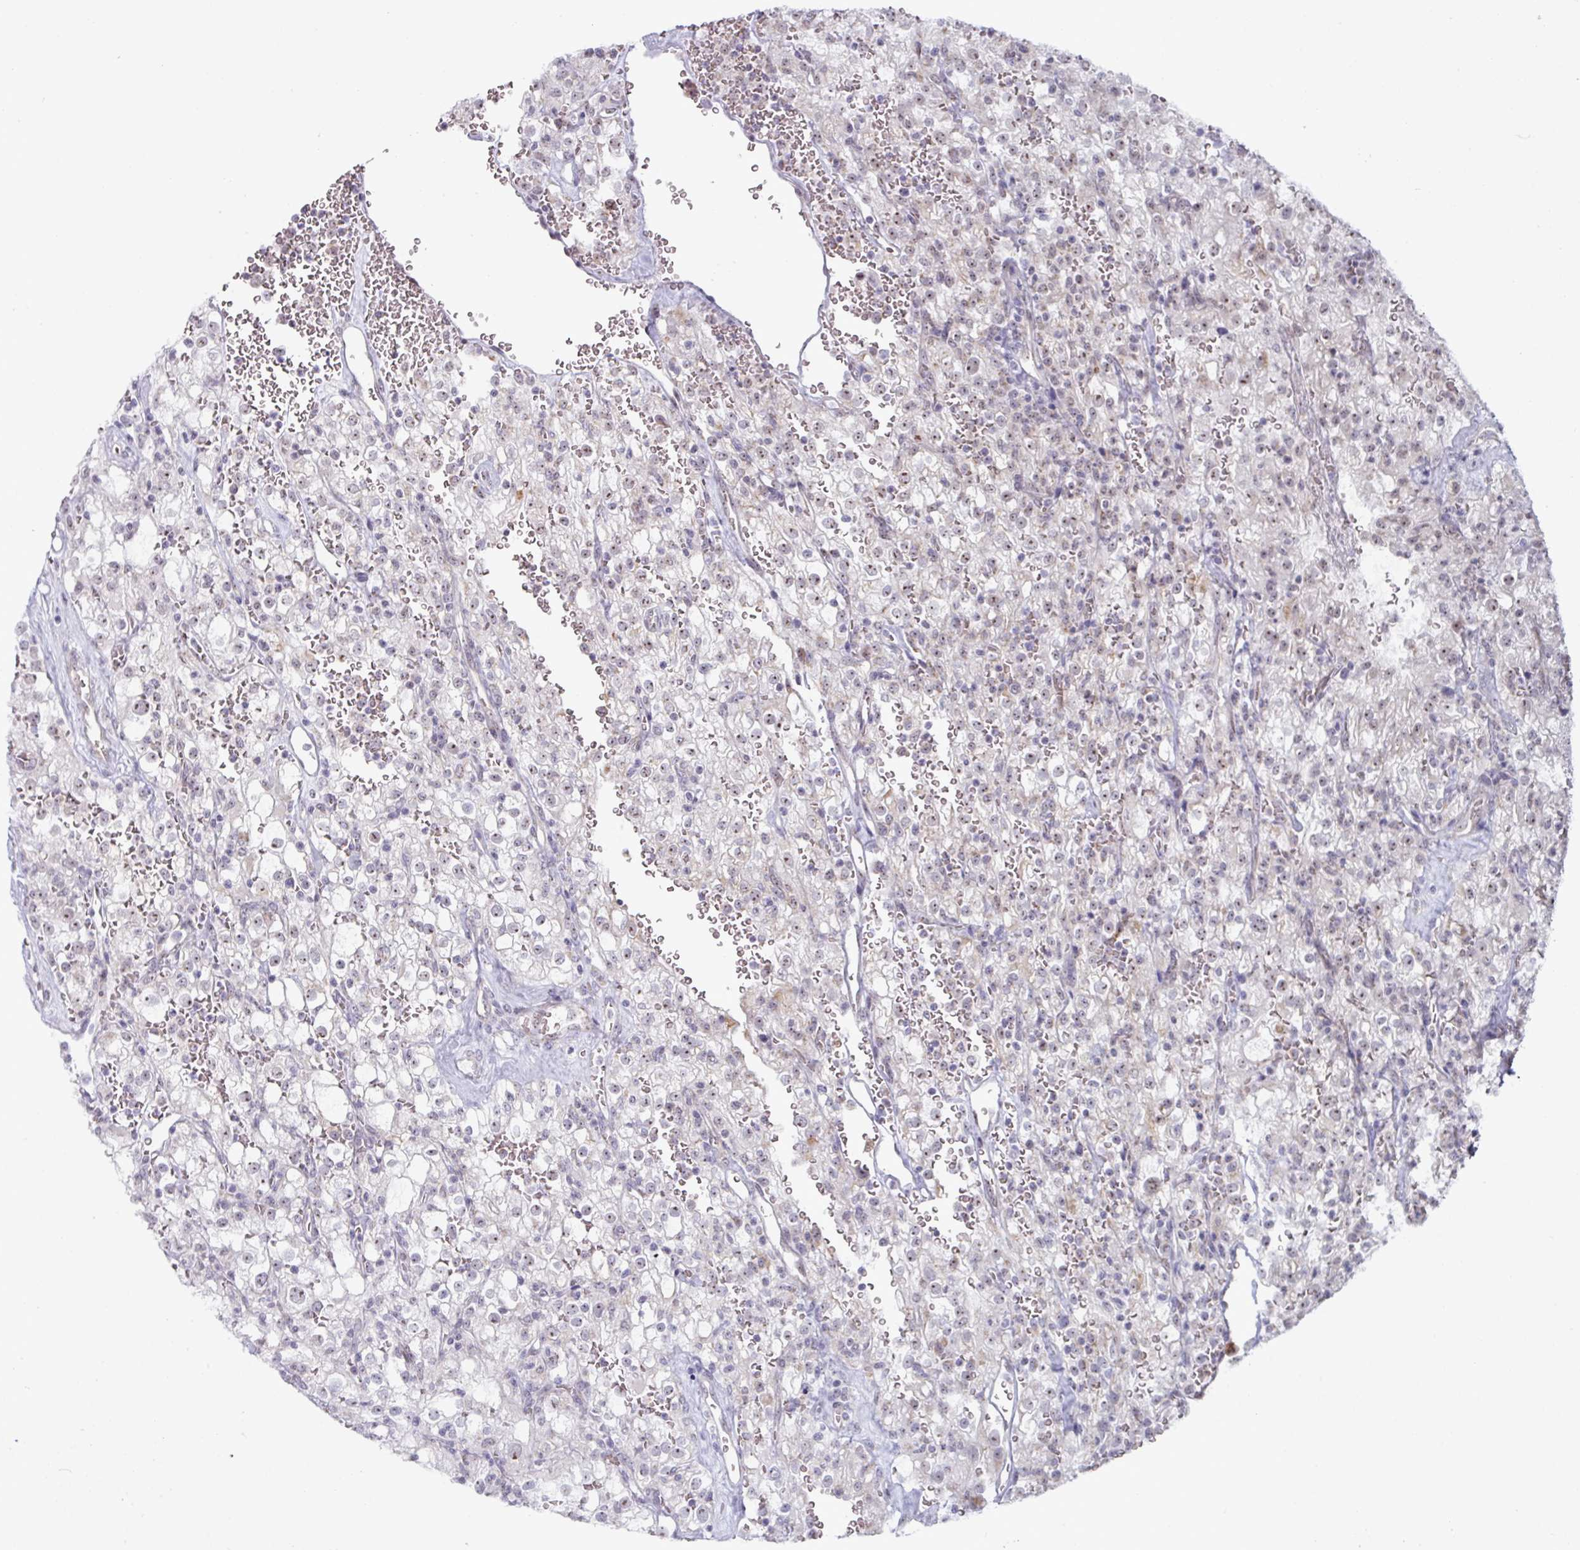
{"staining": {"intensity": "negative", "quantity": "none", "location": "none"}, "tissue": "renal cancer", "cell_type": "Tumor cells", "image_type": "cancer", "snomed": [{"axis": "morphology", "description": "Adenocarcinoma, NOS"}, {"axis": "topography", "description": "Kidney"}], "caption": "There is no significant staining in tumor cells of renal adenocarcinoma.", "gene": "NACC2", "patient": {"sex": "female", "age": 74}}